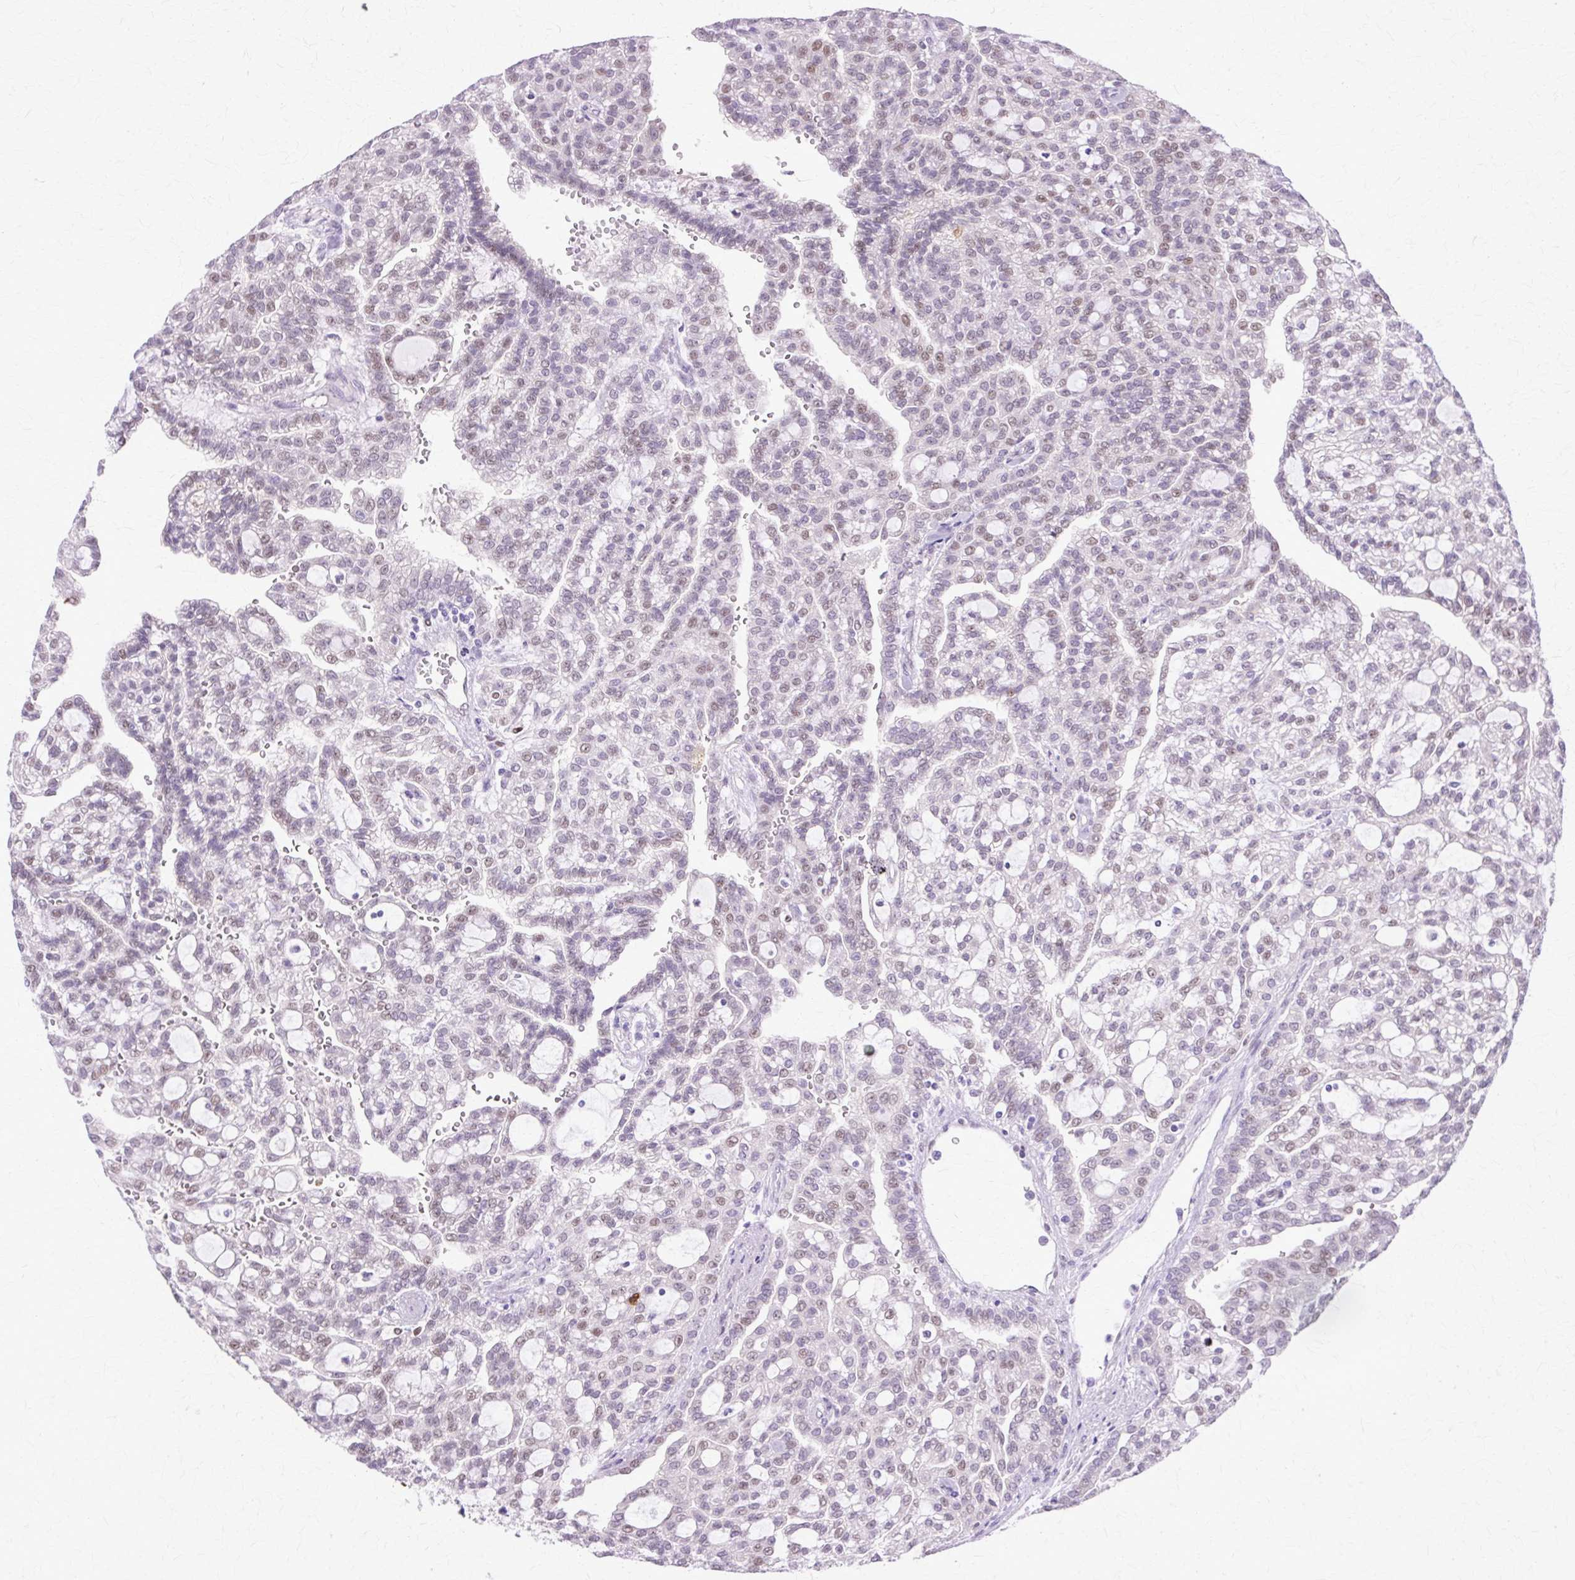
{"staining": {"intensity": "weak", "quantity": "25%-75%", "location": "nuclear"}, "tissue": "renal cancer", "cell_type": "Tumor cells", "image_type": "cancer", "snomed": [{"axis": "morphology", "description": "Adenocarcinoma, NOS"}, {"axis": "topography", "description": "Kidney"}], "caption": "Immunohistochemical staining of human renal adenocarcinoma shows low levels of weak nuclear expression in approximately 25%-75% of tumor cells. The staining was performed using DAB (3,3'-diaminobenzidine), with brown indicating positive protein expression. Nuclei are stained blue with hematoxylin.", "gene": "HSPA8", "patient": {"sex": "male", "age": 63}}